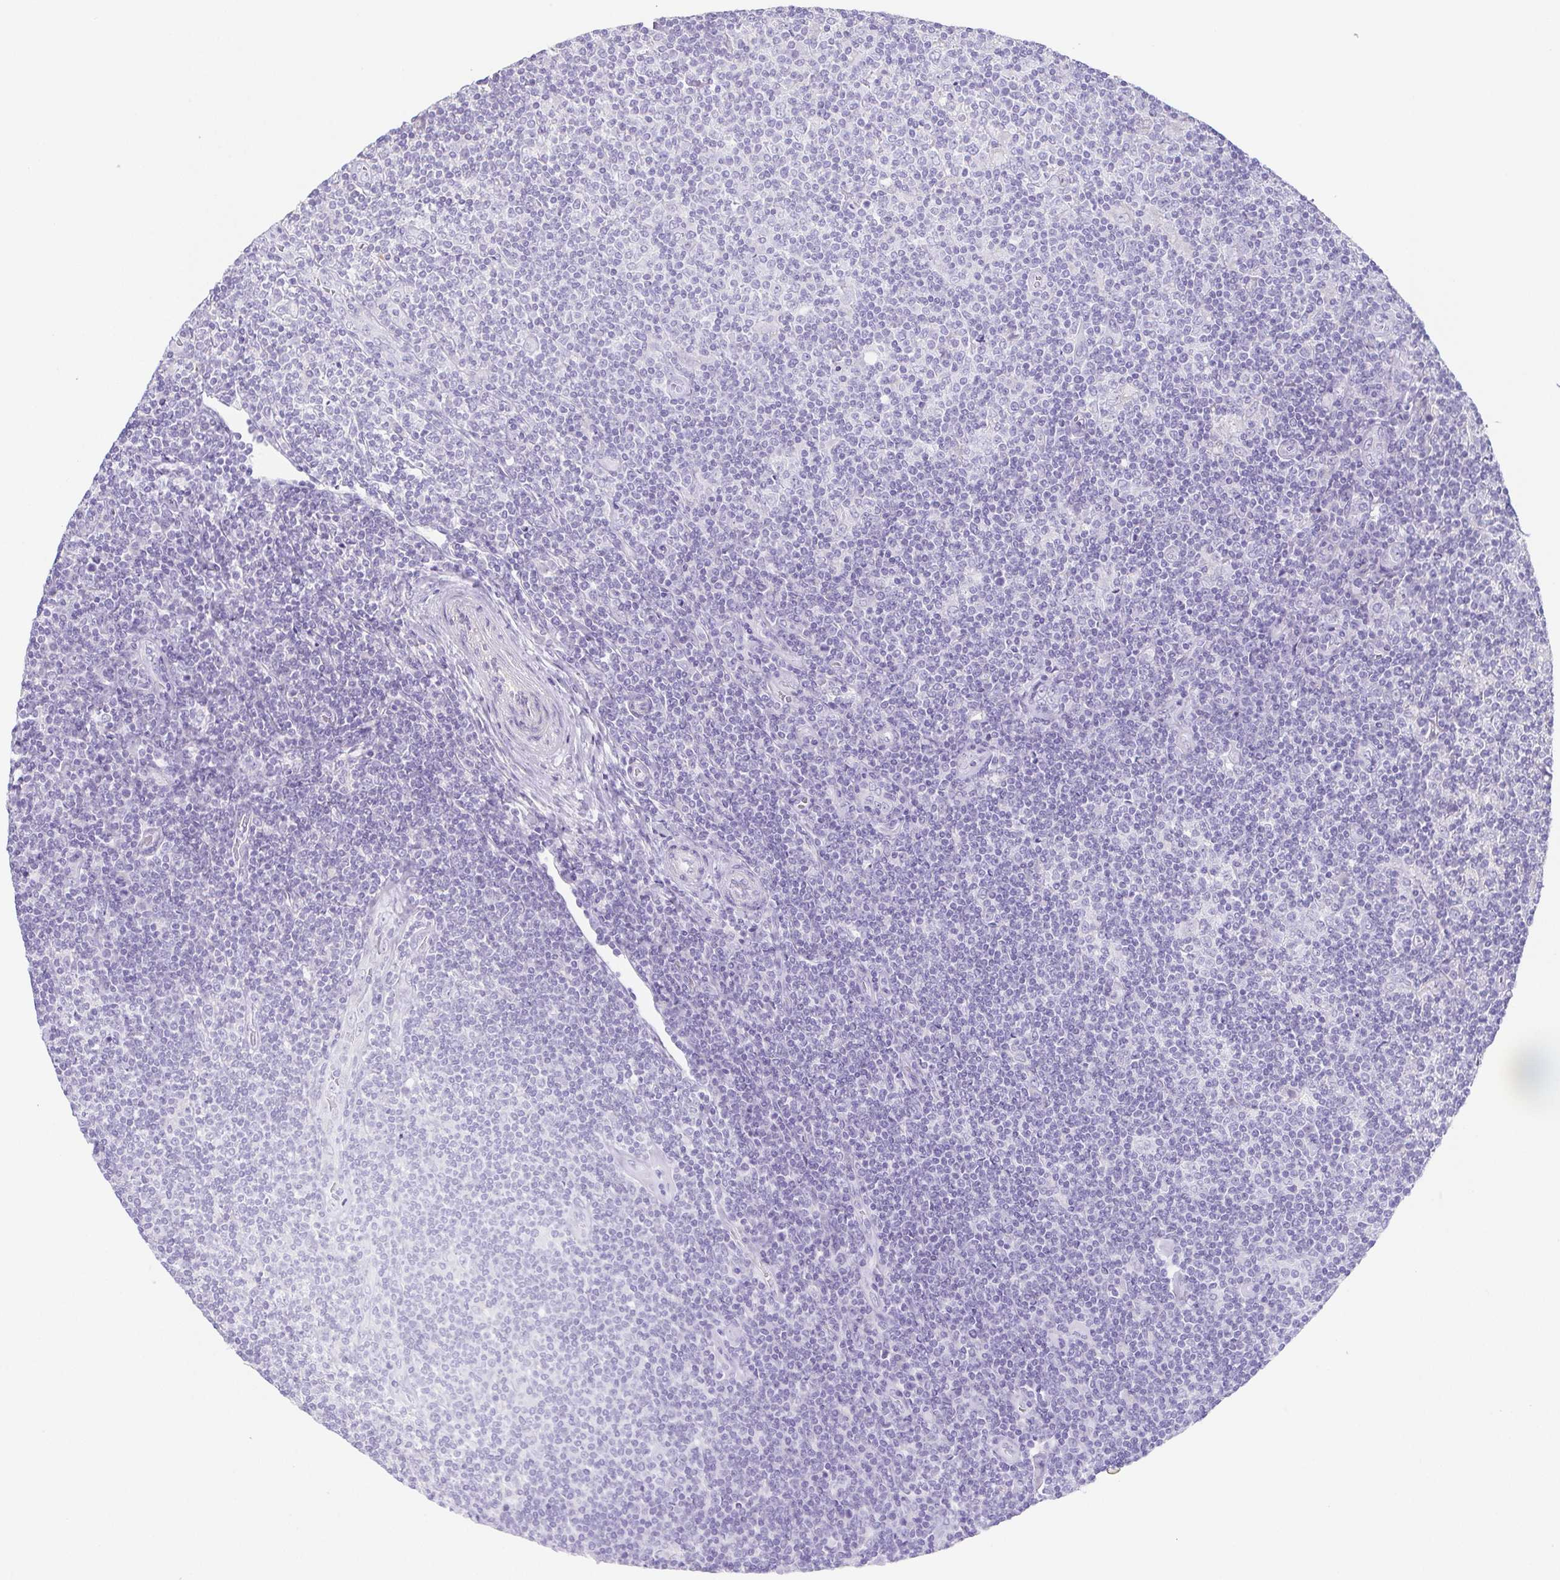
{"staining": {"intensity": "negative", "quantity": "none", "location": "none"}, "tissue": "lymphoma", "cell_type": "Tumor cells", "image_type": "cancer", "snomed": [{"axis": "morphology", "description": "Hodgkin's disease, NOS"}, {"axis": "topography", "description": "Lymph node"}], "caption": "Protein analysis of lymphoma shows no significant positivity in tumor cells. The staining was performed using DAB to visualize the protein expression in brown, while the nuclei were stained in blue with hematoxylin (Magnification: 20x).", "gene": "HDGFL1", "patient": {"sex": "male", "age": 40}}